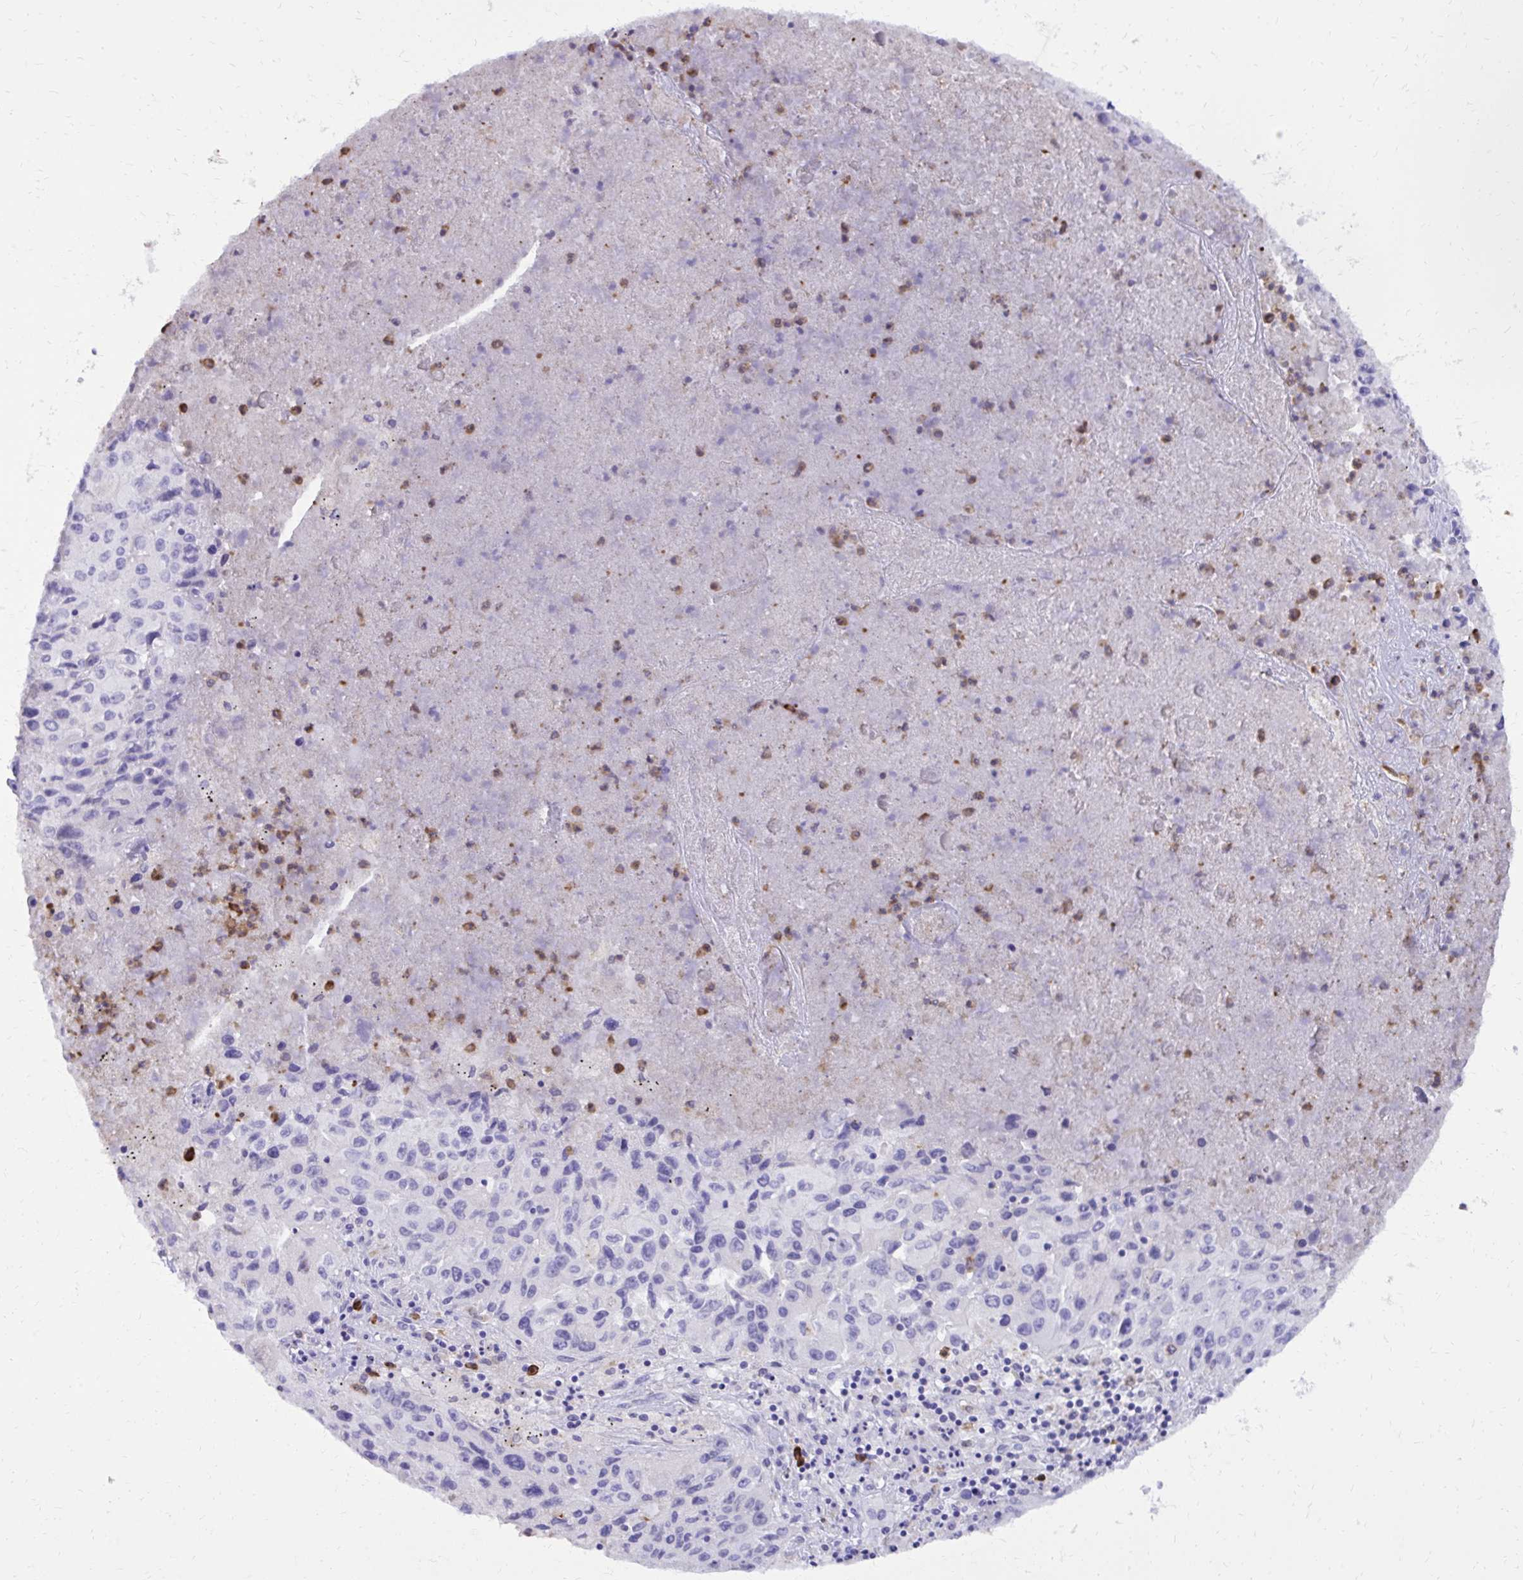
{"staining": {"intensity": "negative", "quantity": "none", "location": "none"}, "tissue": "lung cancer", "cell_type": "Tumor cells", "image_type": "cancer", "snomed": [{"axis": "morphology", "description": "Squamous cell carcinoma, NOS"}, {"axis": "topography", "description": "Lung"}], "caption": "Lung cancer (squamous cell carcinoma) stained for a protein using immunohistochemistry (IHC) demonstrates no staining tumor cells.", "gene": "CAT", "patient": {"sex": "male", "age": 63}}